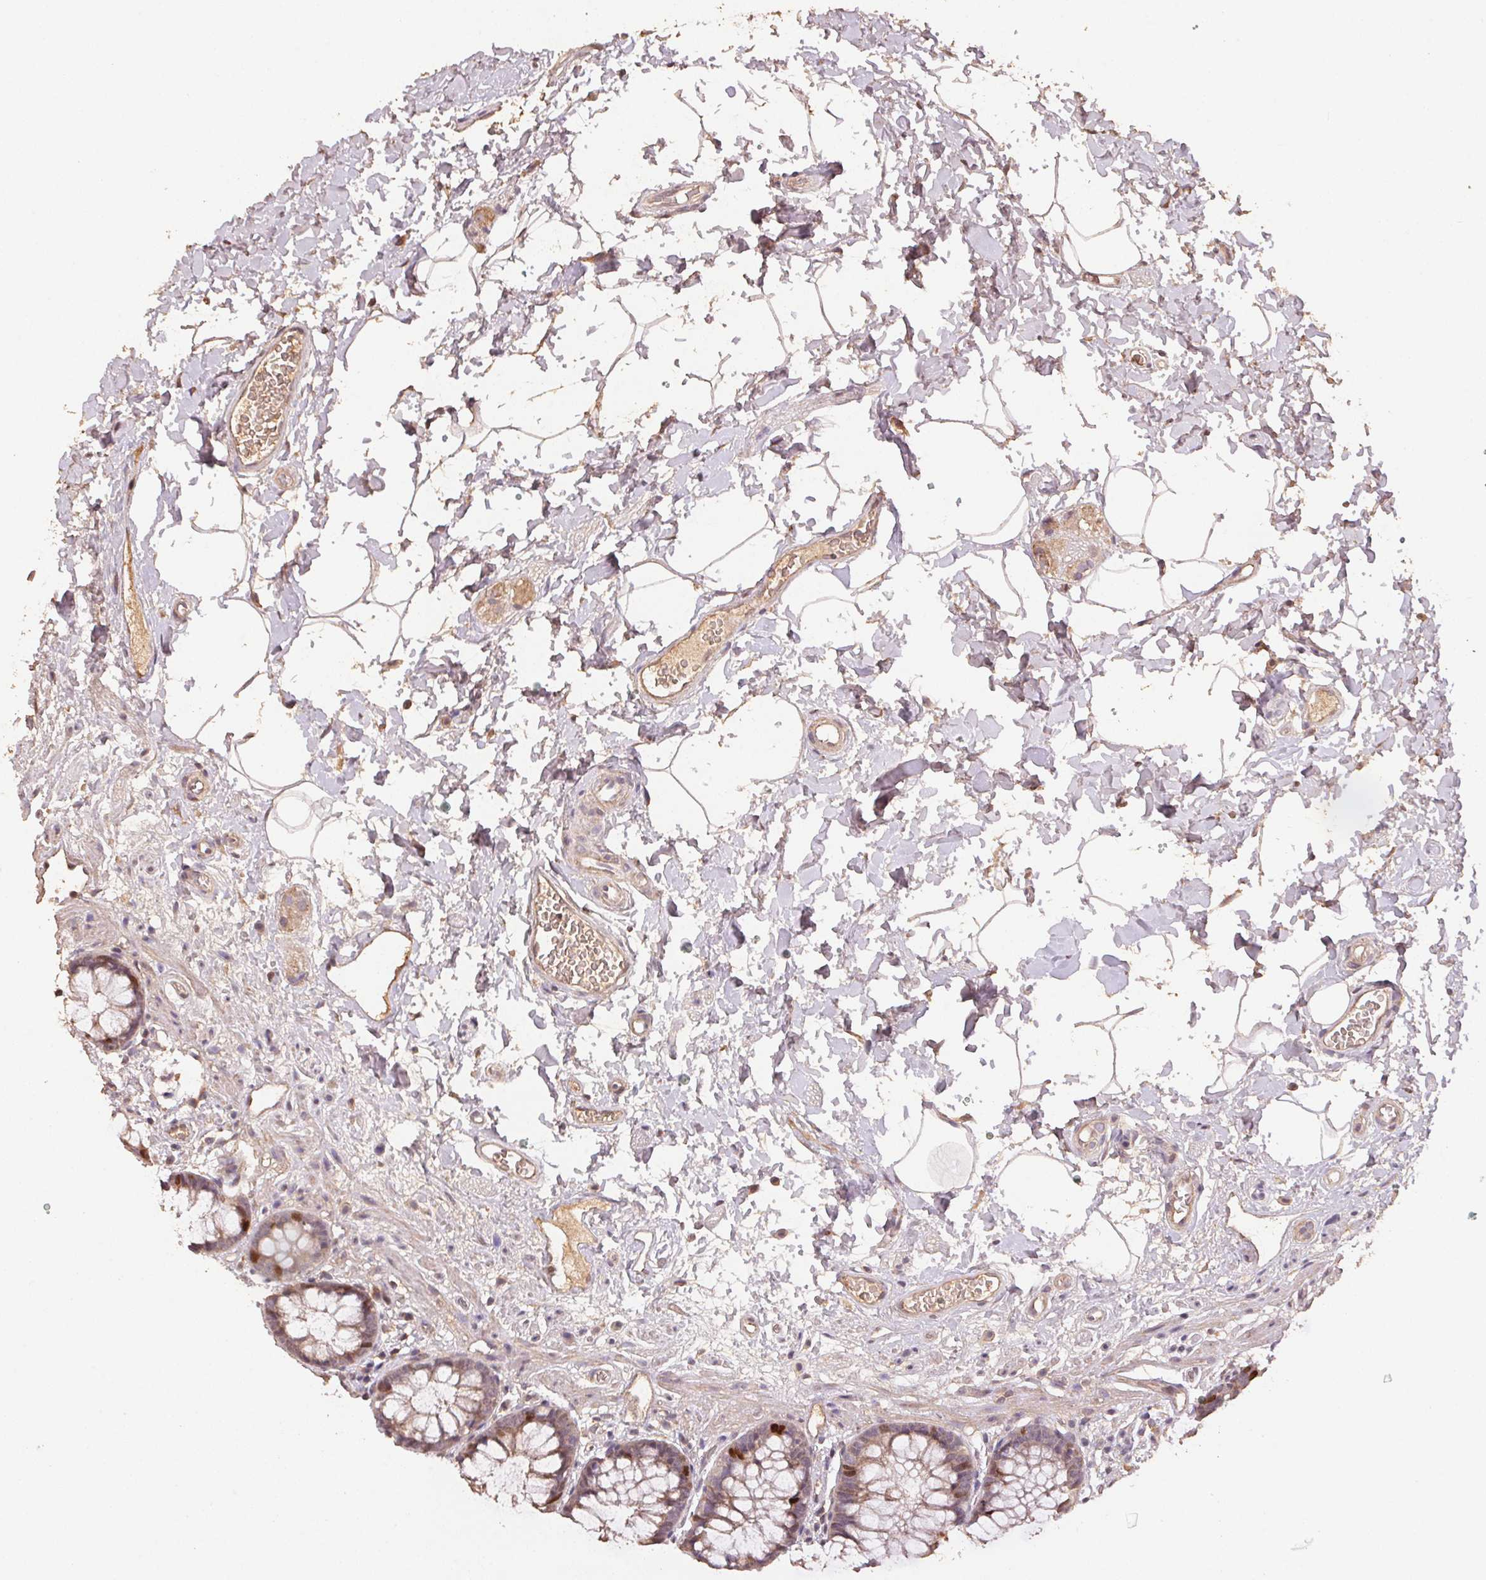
{"staining": {"intensity": "strong", "quantity": "<25%", "location": "nuclear"}, "tissue": "rectum", "cell_type": "Glandular cells", "image_type": "normal", "snomed": [{"axis": "morphology", "description": "Normal tissue, NOS"}, {"axis": "topography", "description": "Rectum"}], "caption": "A high-resolution micrograph shows immunohistochemistry (IHC) staining of benign rectum, which reveals strong nuclear expression in about <25% of glandular cells.", "gene": "CENPF", "patient": {"sex": "female", "age": 62}}